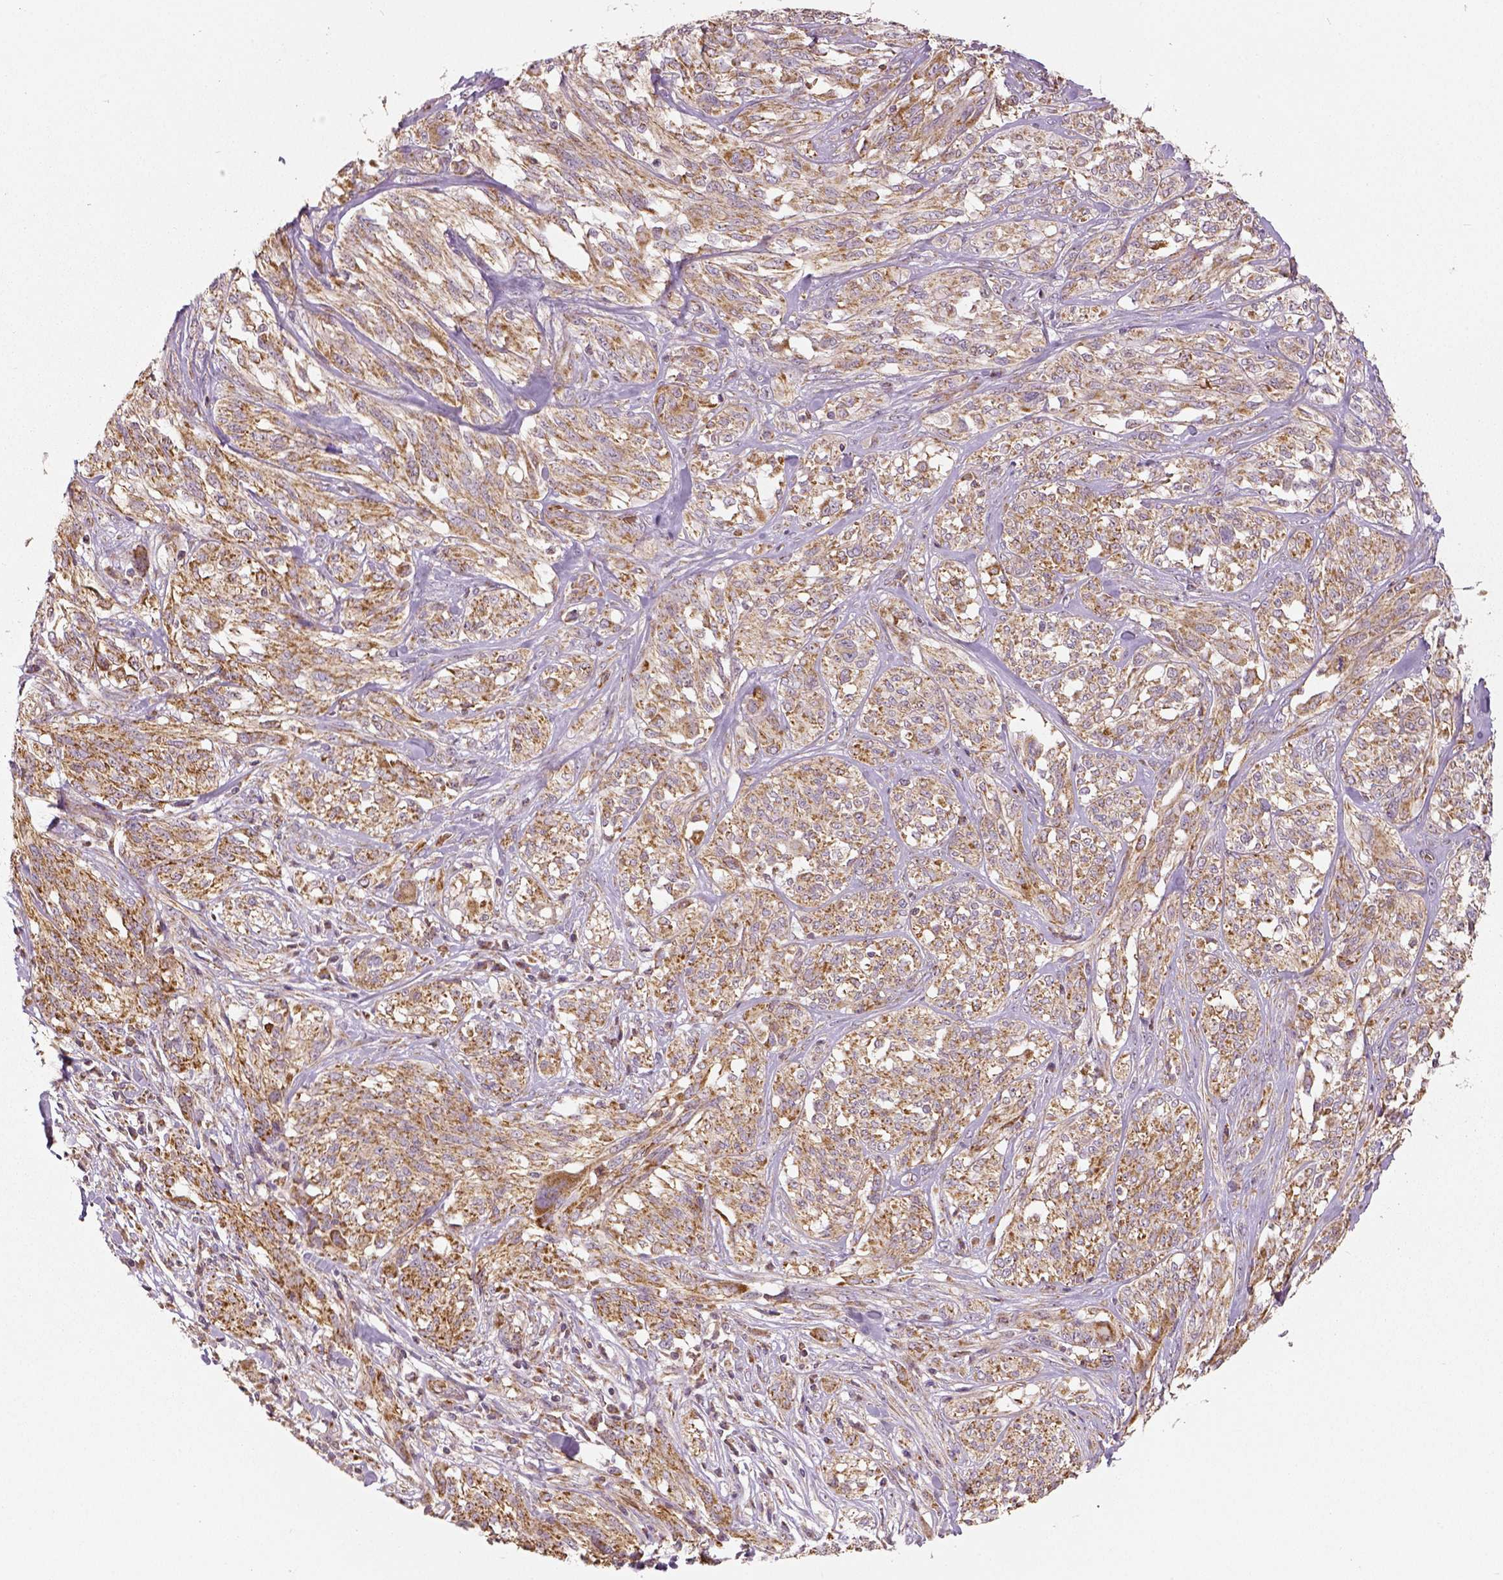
{"staining": {"intensity": "moderate", "quantity": ">75%", "location": "cytoplasmic/membranous"}, "tissue": "melanoma", "cell_type": "Tumor cells", "image_type": "cancer", "snomed": [{"axis": "morphology", "description": "Malignant melanoma, NOS"}, {"axis": "topography", "description": "Skin"}], "caption": "Immunohistochemical staining of malignant melanoma shows moderate cytoplasmic/membranous protein positivity in approximately >75% of tumor cells.", "gene": "PGAM5", "patient": {"sex": "female", "age": 91}}